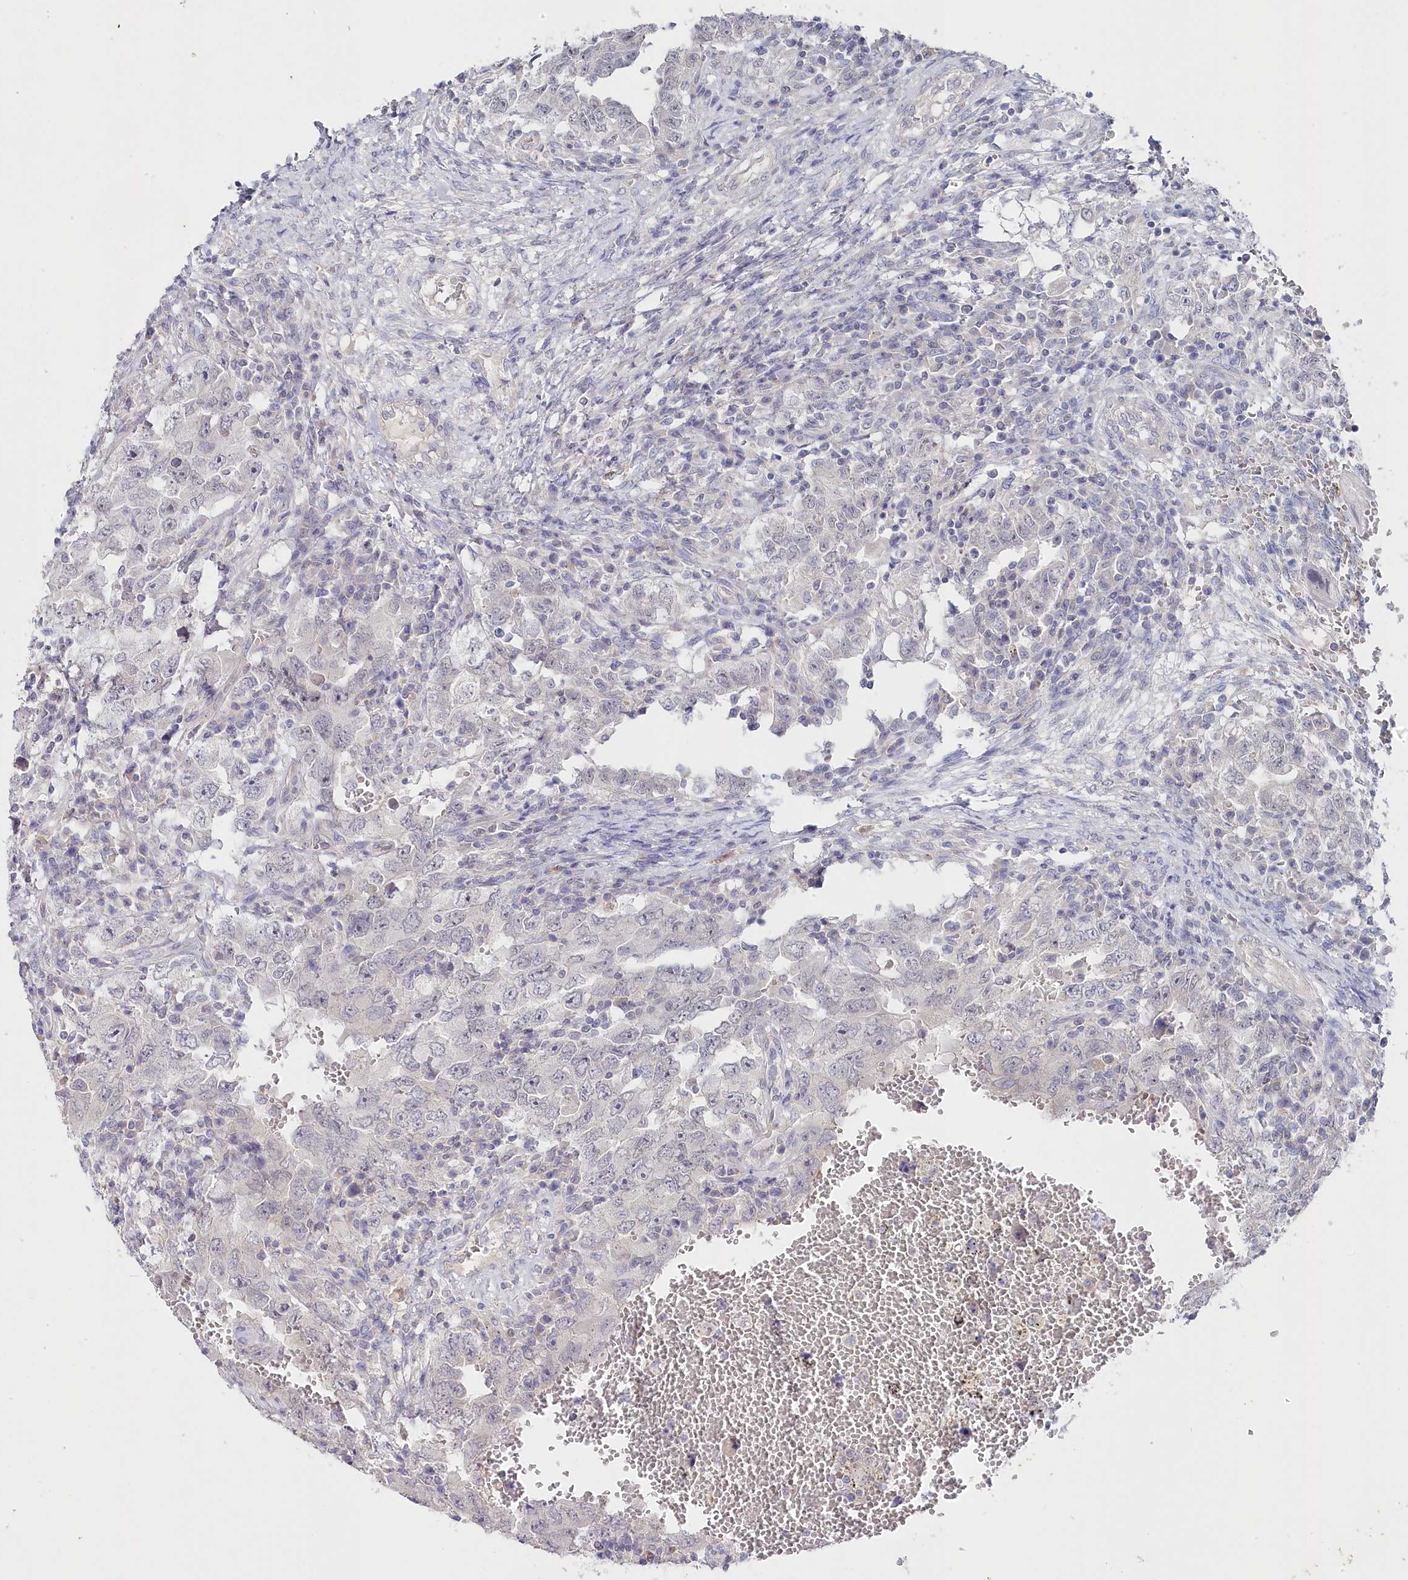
{"staining": {"intensity": "negative", "quantity": "none", "location": "none"}, "tissue": "testis cancer", "cell_type": "Tumor cells", "image_type": "cancer", "snomed": [{"axis": "morphology", "description": "Carcinoma, Embryonal, NOS"}, {"axis": "topography", "description": "Testis"}], "caption": "There is no significant staining in tumor cells of embryonal carcinoma (testis).", "gene": "AAMDC", "patient": {"sex": "male", "age": 26}}